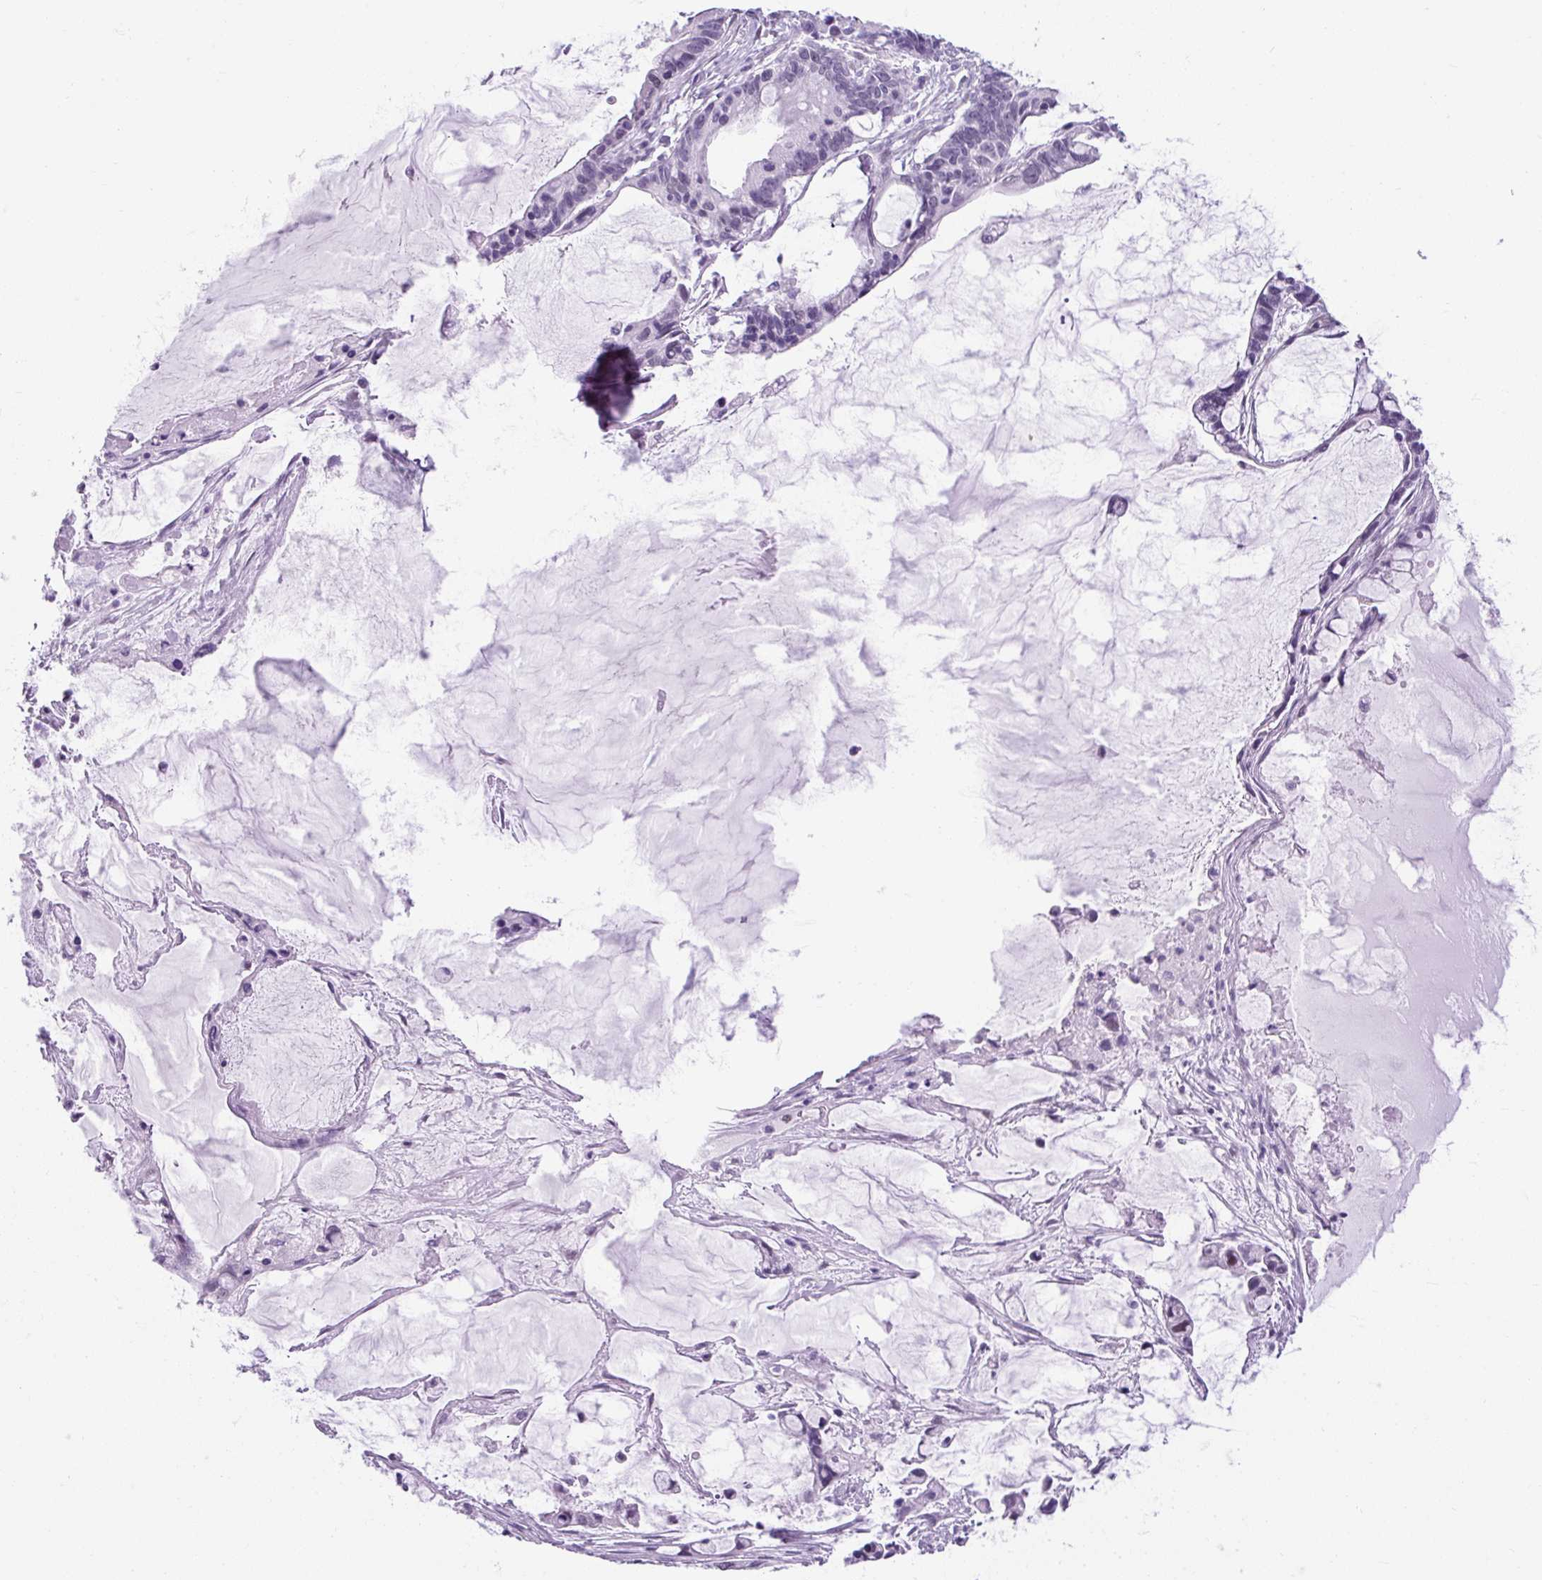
{"staining": {"intensity": "negative", "quantity": "none", "location": "none"}, "tissue": "ovarian cancer", "cell_type": "Tumor cells", "image_type": "cancer", "snomed": [{"axis": "morphology", "description": "Cystadenocarcinoma, mucinous, NOS"}, {"axis": "topography", "description": "Ovary"}], "caption": "Ovarian cancer (mucinous cystadenocarcinoma) stained for a protein using immunohistochemistry (IHC) reveals no staining tumor cells.", "gene": "KRT12", "patient": {"sex": "female", "age": 63}}